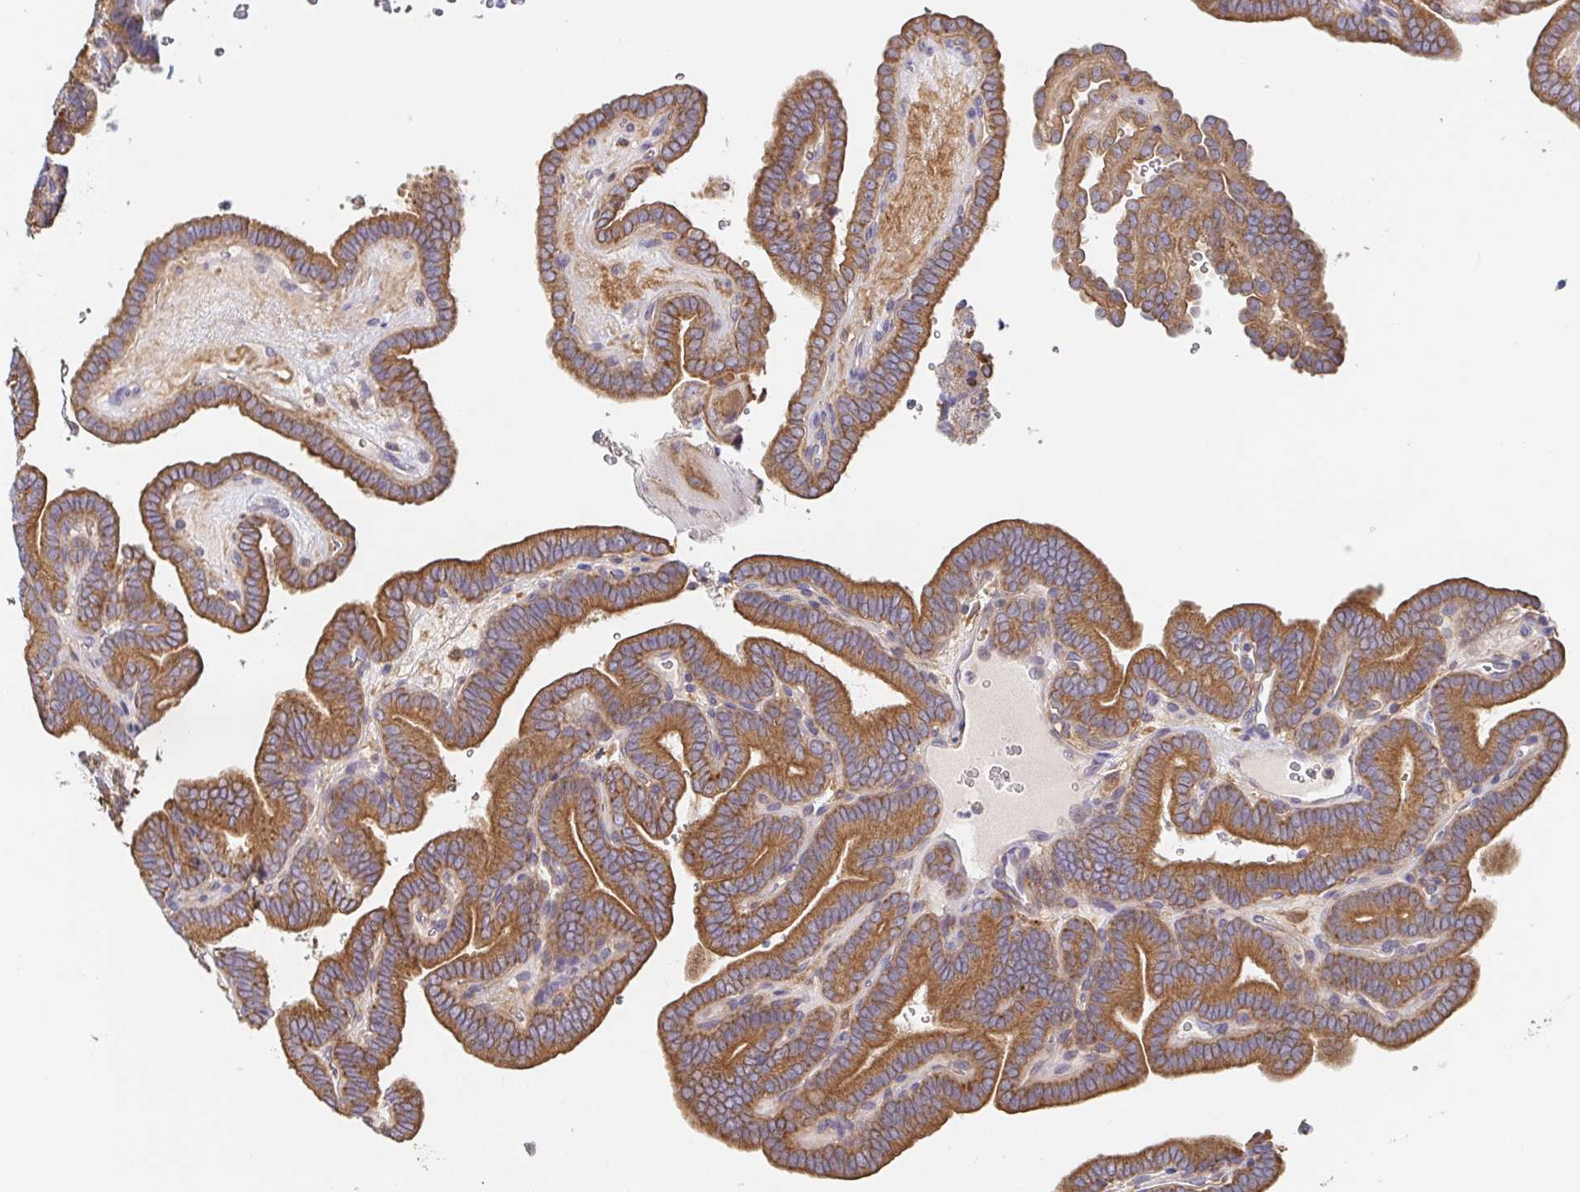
{"staining": {"intensity": "strong", "quantity": ">75%", "location": "cytoplasmic/membranous"}, "tissue": "thyroid cancer", "cell_type": "Tumor cells", "image_type": "cancer", "snomed": [{"axis": "morphology", "description": "Papillary adenocarcinoma, NOS"}, {"axis": "topography", "description": "Thyroid gland"}], "caption": "High-magnification brightfield microscopy of papillary adenocarcinoma (thyroid) stained with DAB (brown) and counterstained with hematoxylin (blue). tumor cells exhibit strong cytoplasmic/membranous staining is appreciated in approximately>75% of cells.", "gene": "TUFT1", "patient": {"sex": "female", "age": 21}}